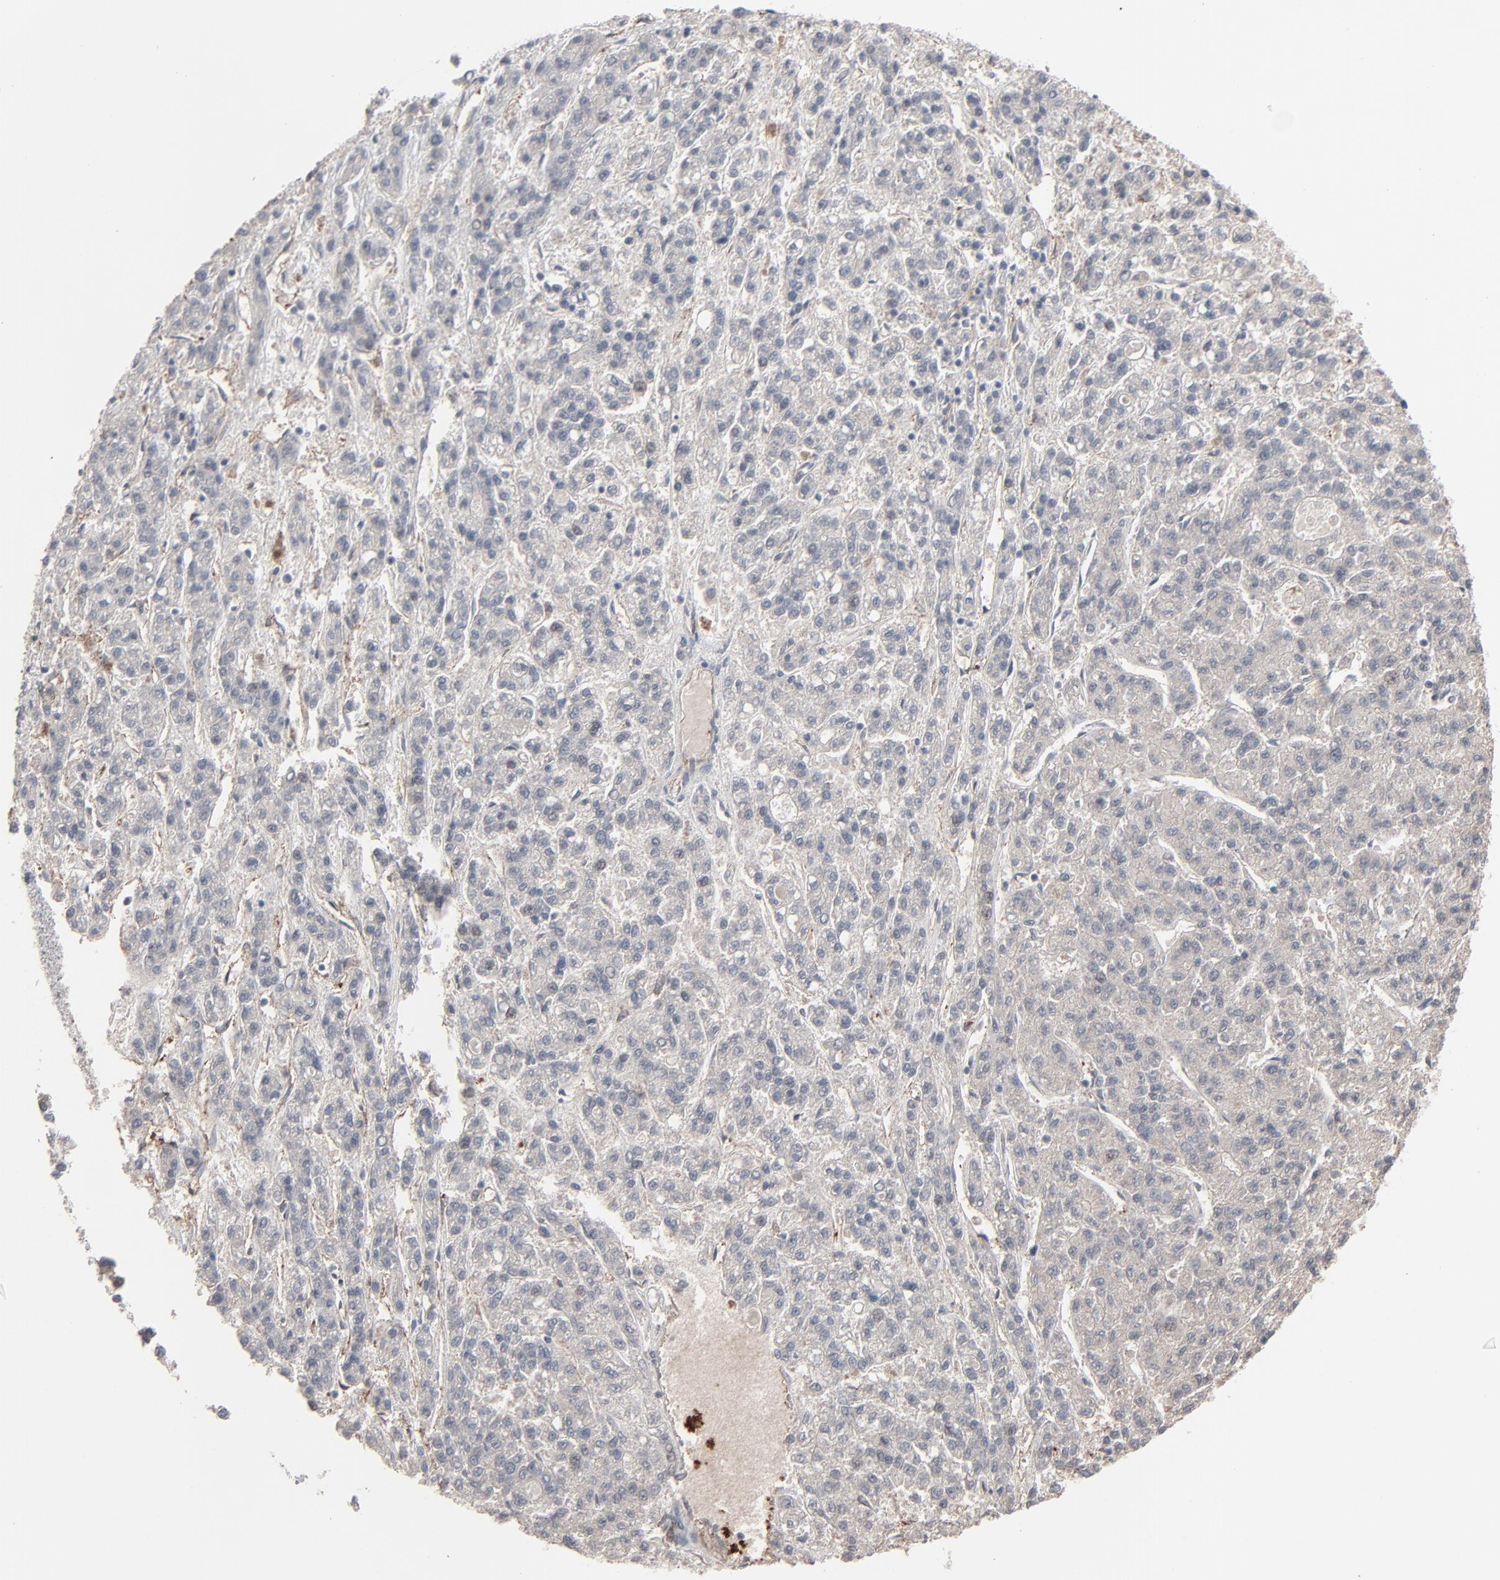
{"staining": {"intensity": "negative", "quantity": "none", "location": "none"}, "tissue": "liver cancer", "cell_type": "Tumor cells", "image_type": "cancer", "snomed": [{"axis": "morphology", "description": "Carcinoma, Hepatocellular, NOS"}, {"axis": "topography", "description": "Liver"}], "caption": "Immunohistochemical staining of liver cancer displays no significant staining in tumor cells. (DAB immunohistochemistry (IHC), high magnification).", "gene": "JAM3", "patient": {"sex": "male", "age": 70}}